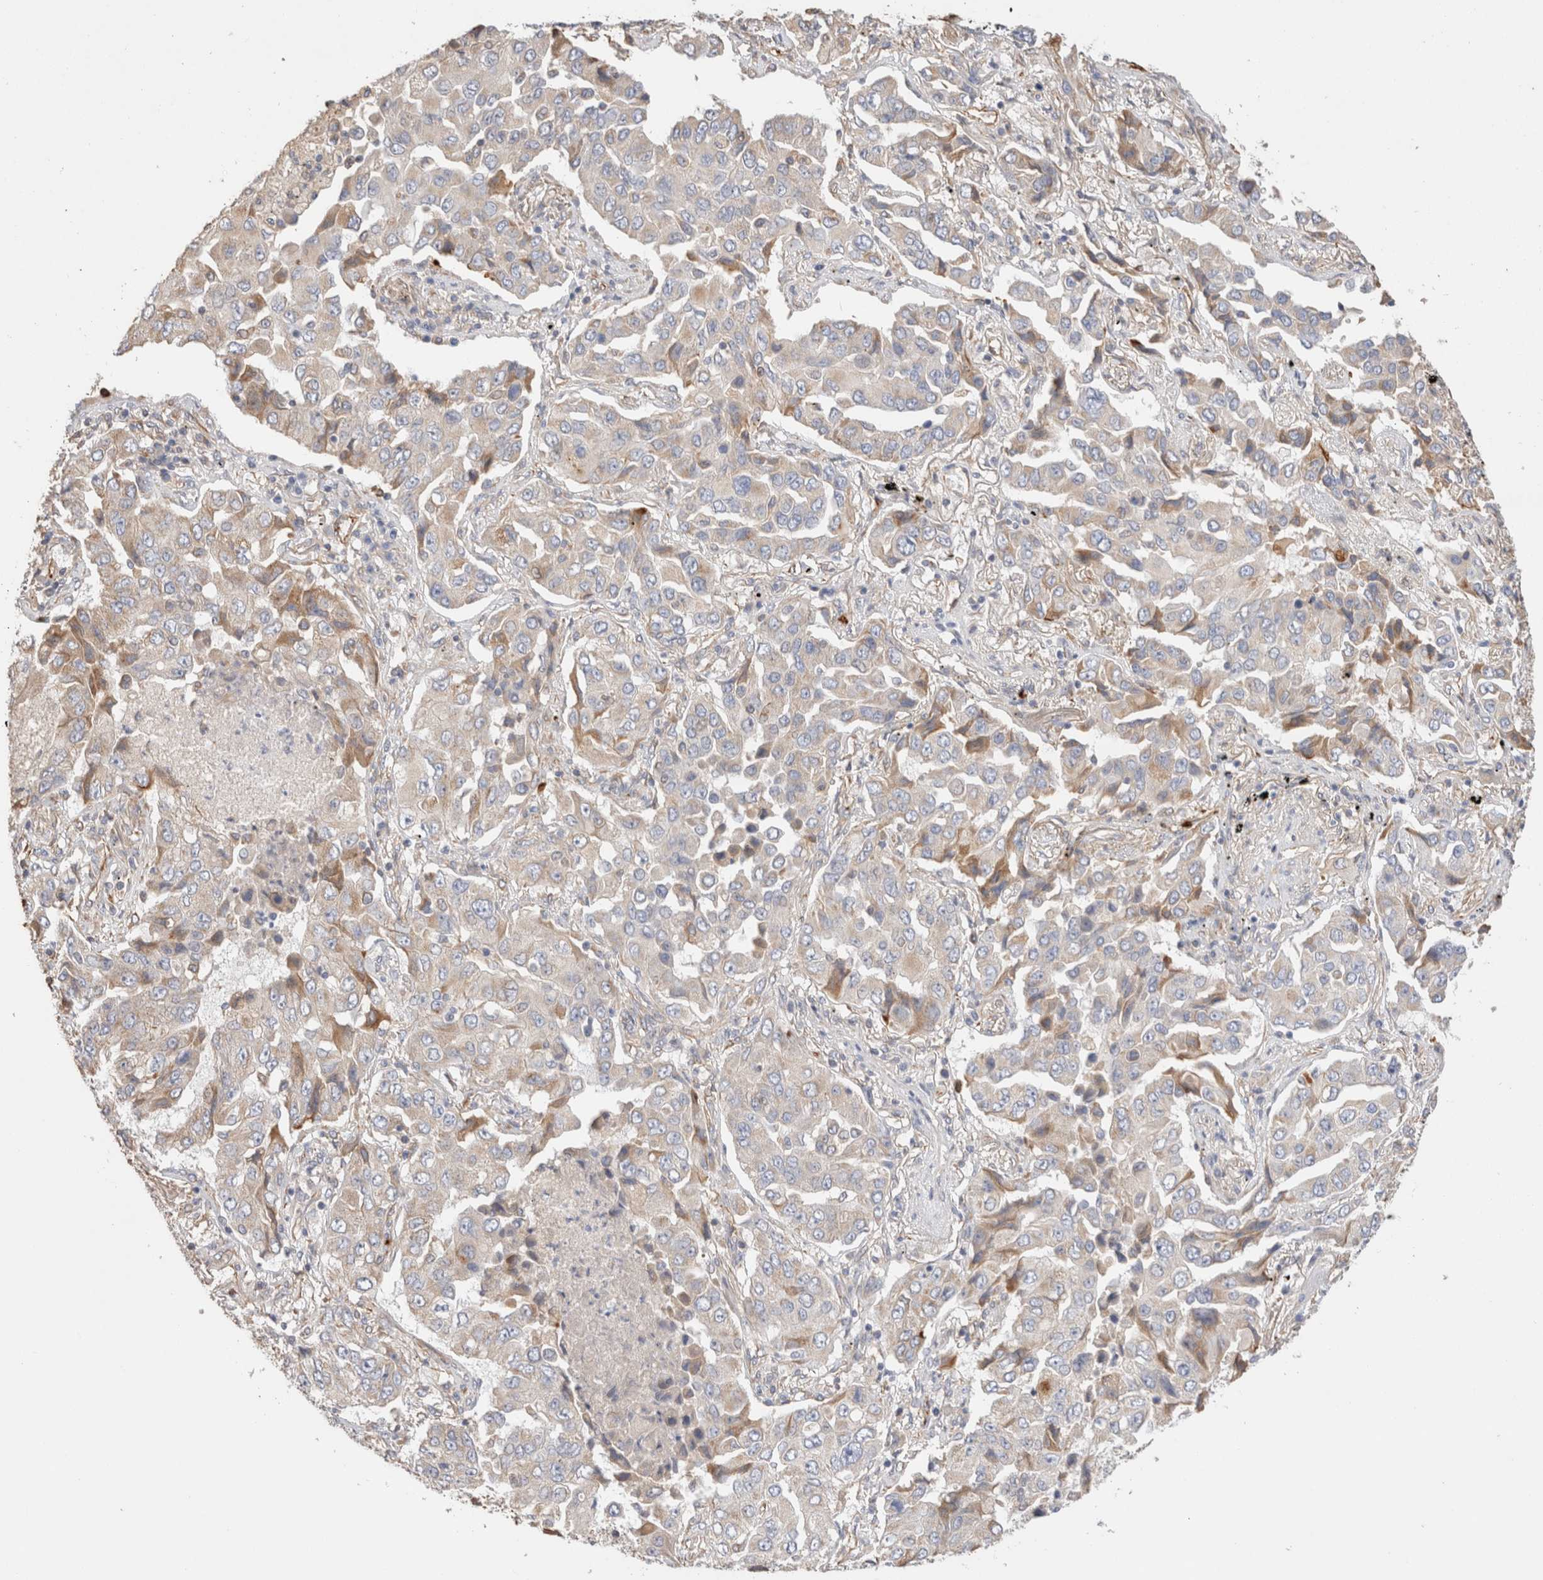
{"staining": {"intensity": "weak", "quantity": "<25%", "location": "cytoplasmic/membranous"}, "tissue": "lung cancer", "cell_type": "Tumor cells", "image_type": "cancer", "snomed": [{"axis": "morphology", "description": "Adenocarcinoma, NOS"}, {"axis": "topography", "description": "Lung"}], "caption": "The image demonstrates no significant staining in tumor cells of lung adenocarcinoma.", "gene": "PROS1", "patient": {"sex": "female", "age": 65}}